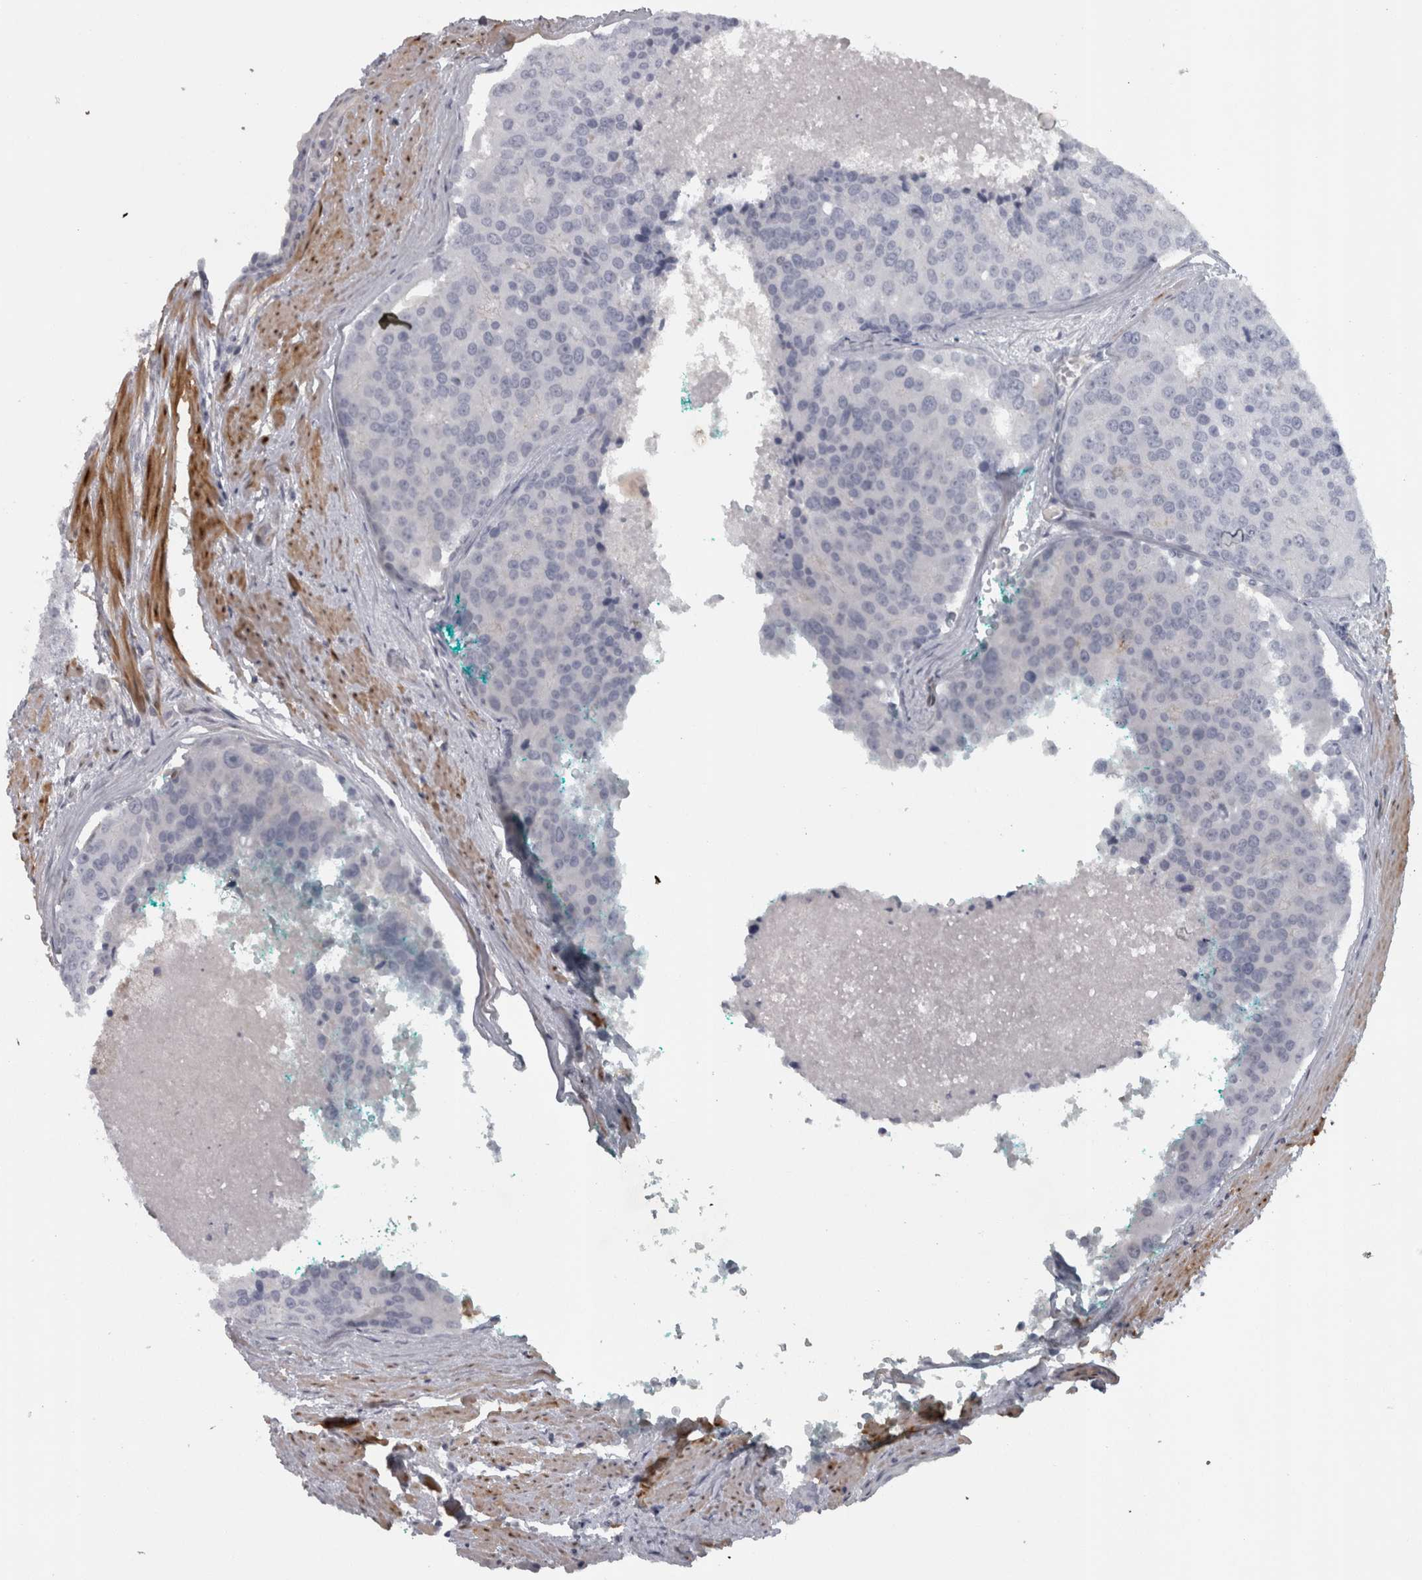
{"staining": {"intensity": "negative", "quantity": "none", "location": "none"}, "tissue": "prostate cancer", "cell_type": "Tumor cells", "image_type": "cancer", "snomed": [{"axis": "morphology", "description": "Adenocarcinoma, High grade"}, {"axis": "topography", "description": "Prostate"}], "caption": "Immunohistochemistry histopathology image of prostate cancer stained for a protein (brown), which shows no positivity in tumor cells. The staining is performed using DAB (3,3'-diaminobenzidine) brown chromogen with nuclei counter-stained in using hematoxylin.", "gene": "PPP1R12B", "patient": {"sex": "male", "age": 50}}